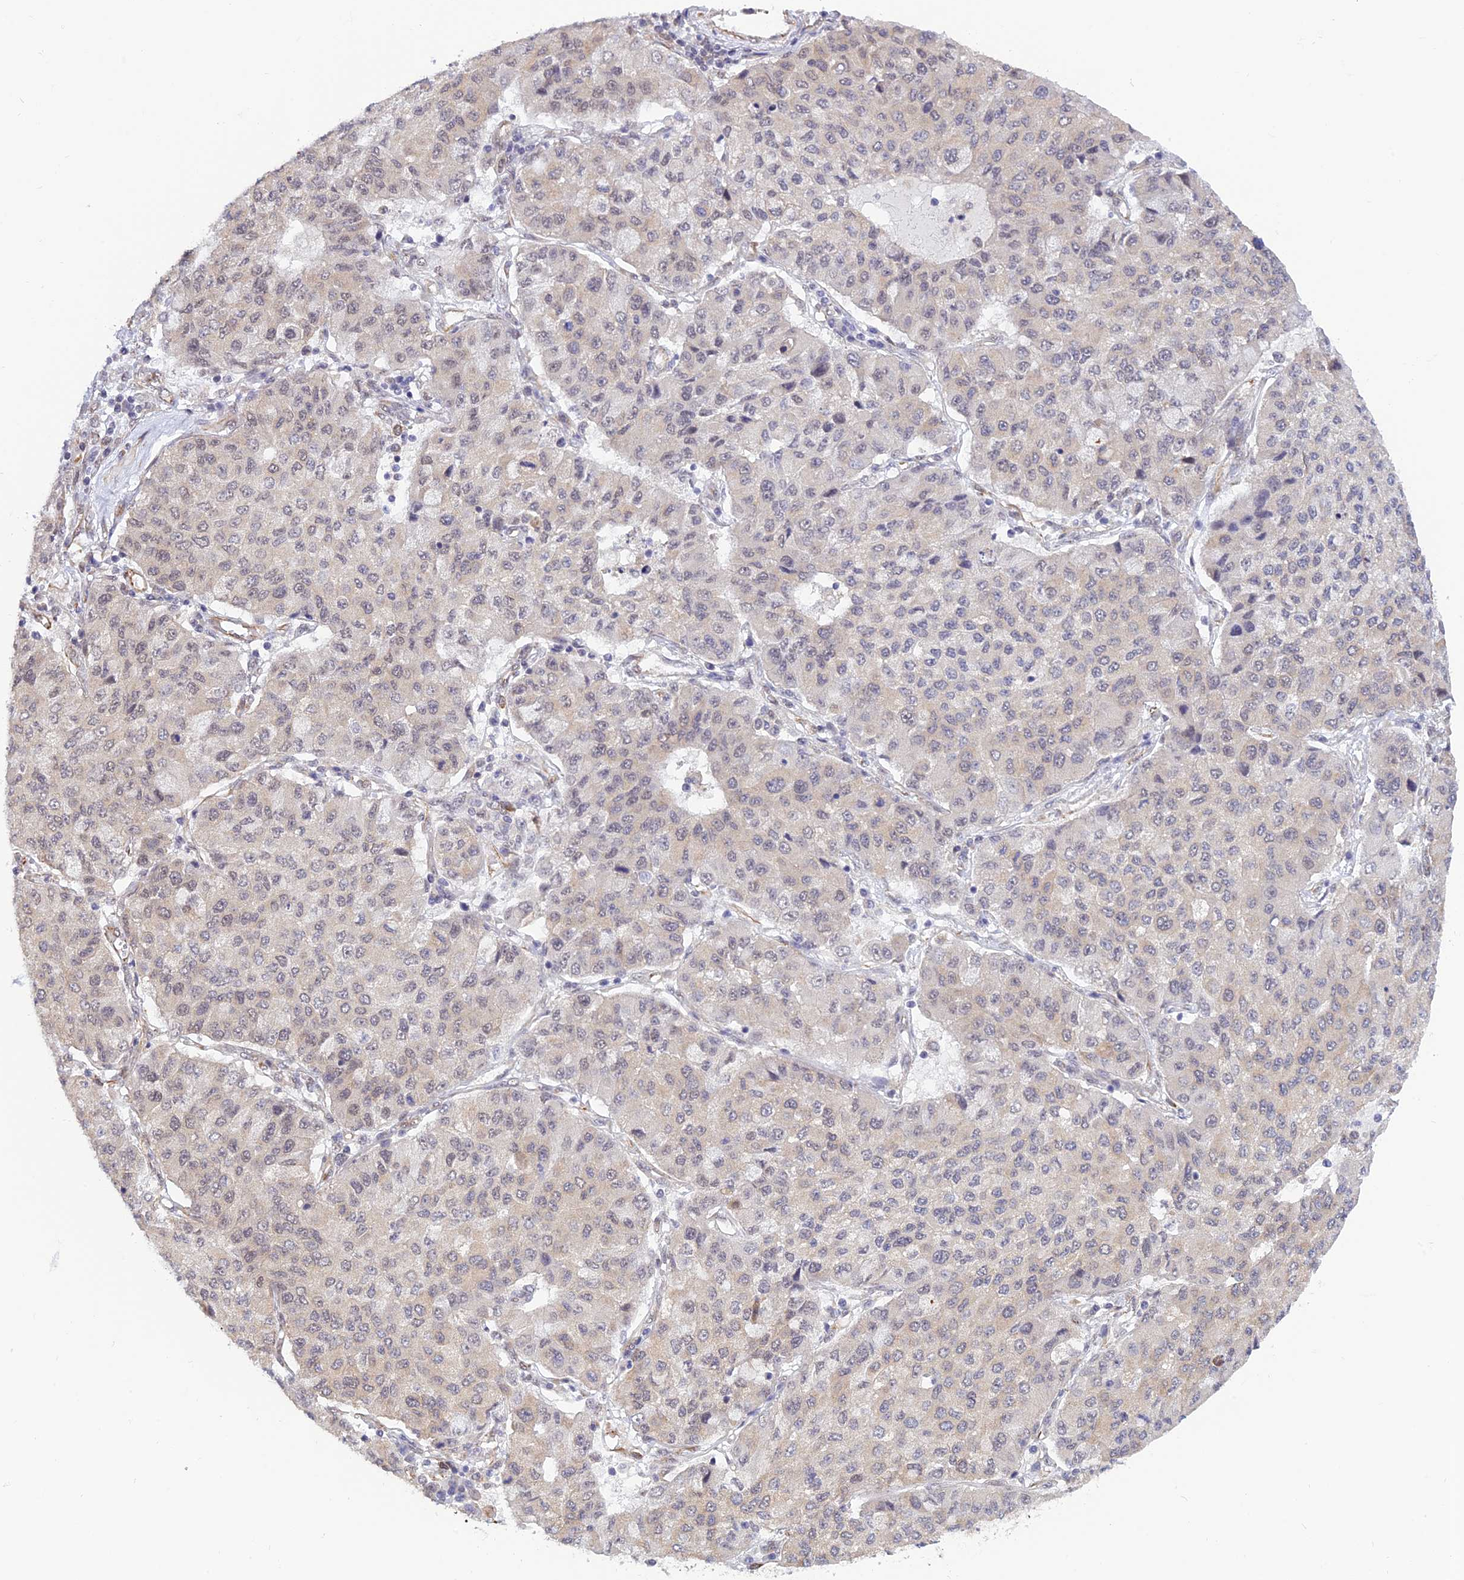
{"staining": {"intensity": "weak", "quantity": "<25%", "location": "nuclear"}, "tissue": "lung cancer", "cell_type": "Tumor cells", "image_type": "cancer", "snomed": [{"axis": "morphology", "description": "Squamous cell carcinoma, NOS"}, {"axis": "topography", "description": "Lung"}], "caption": "This is an immunohistochemistry micrograph of human lung squamous cell carcinoma. There is no staining in tumor cells.", "gene": "PAGR1", "patient": {"sex": "male", "age": 74}}